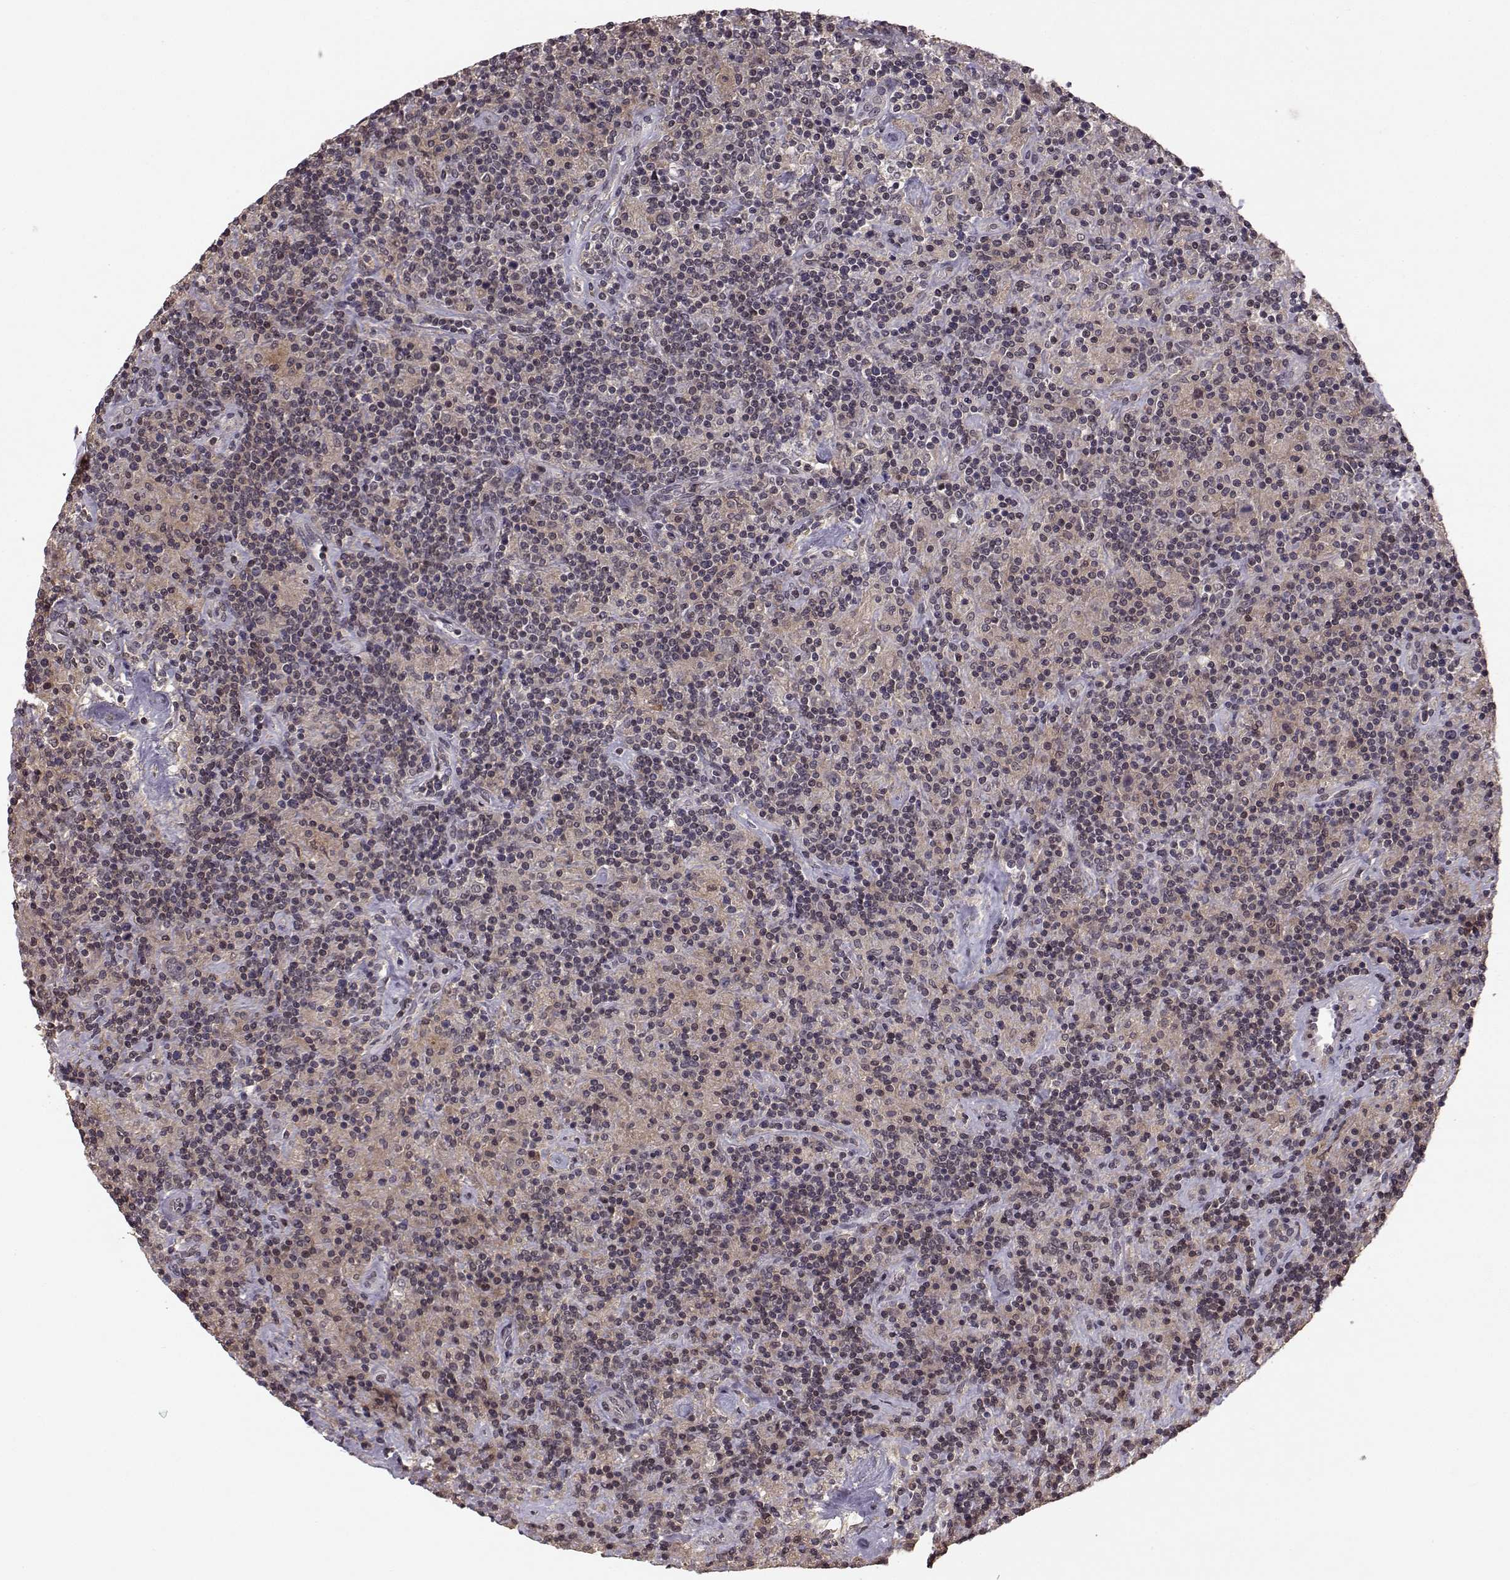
{"staining": {"intensity": "negative", "quantity": "none", "location": "none"}, "tissue": "lymphoma", "cell_type": "Tumor cells", "image_type": "cancer", "snomed": [{"axis": "morphology", "description": "Hodgkin's disease, NOS"}, {"axis": "topography", "description": "Lymph node"}], "caption": "Immunohistochemistry image of human lymphoma stained for a protein (brown), which shows no expression in tumor cells. (Immunohistochemistry, brightfield microscopy, high magnification).", "gene": "PLEKHG3", "patient": {"sex": "male", "age": 70}}